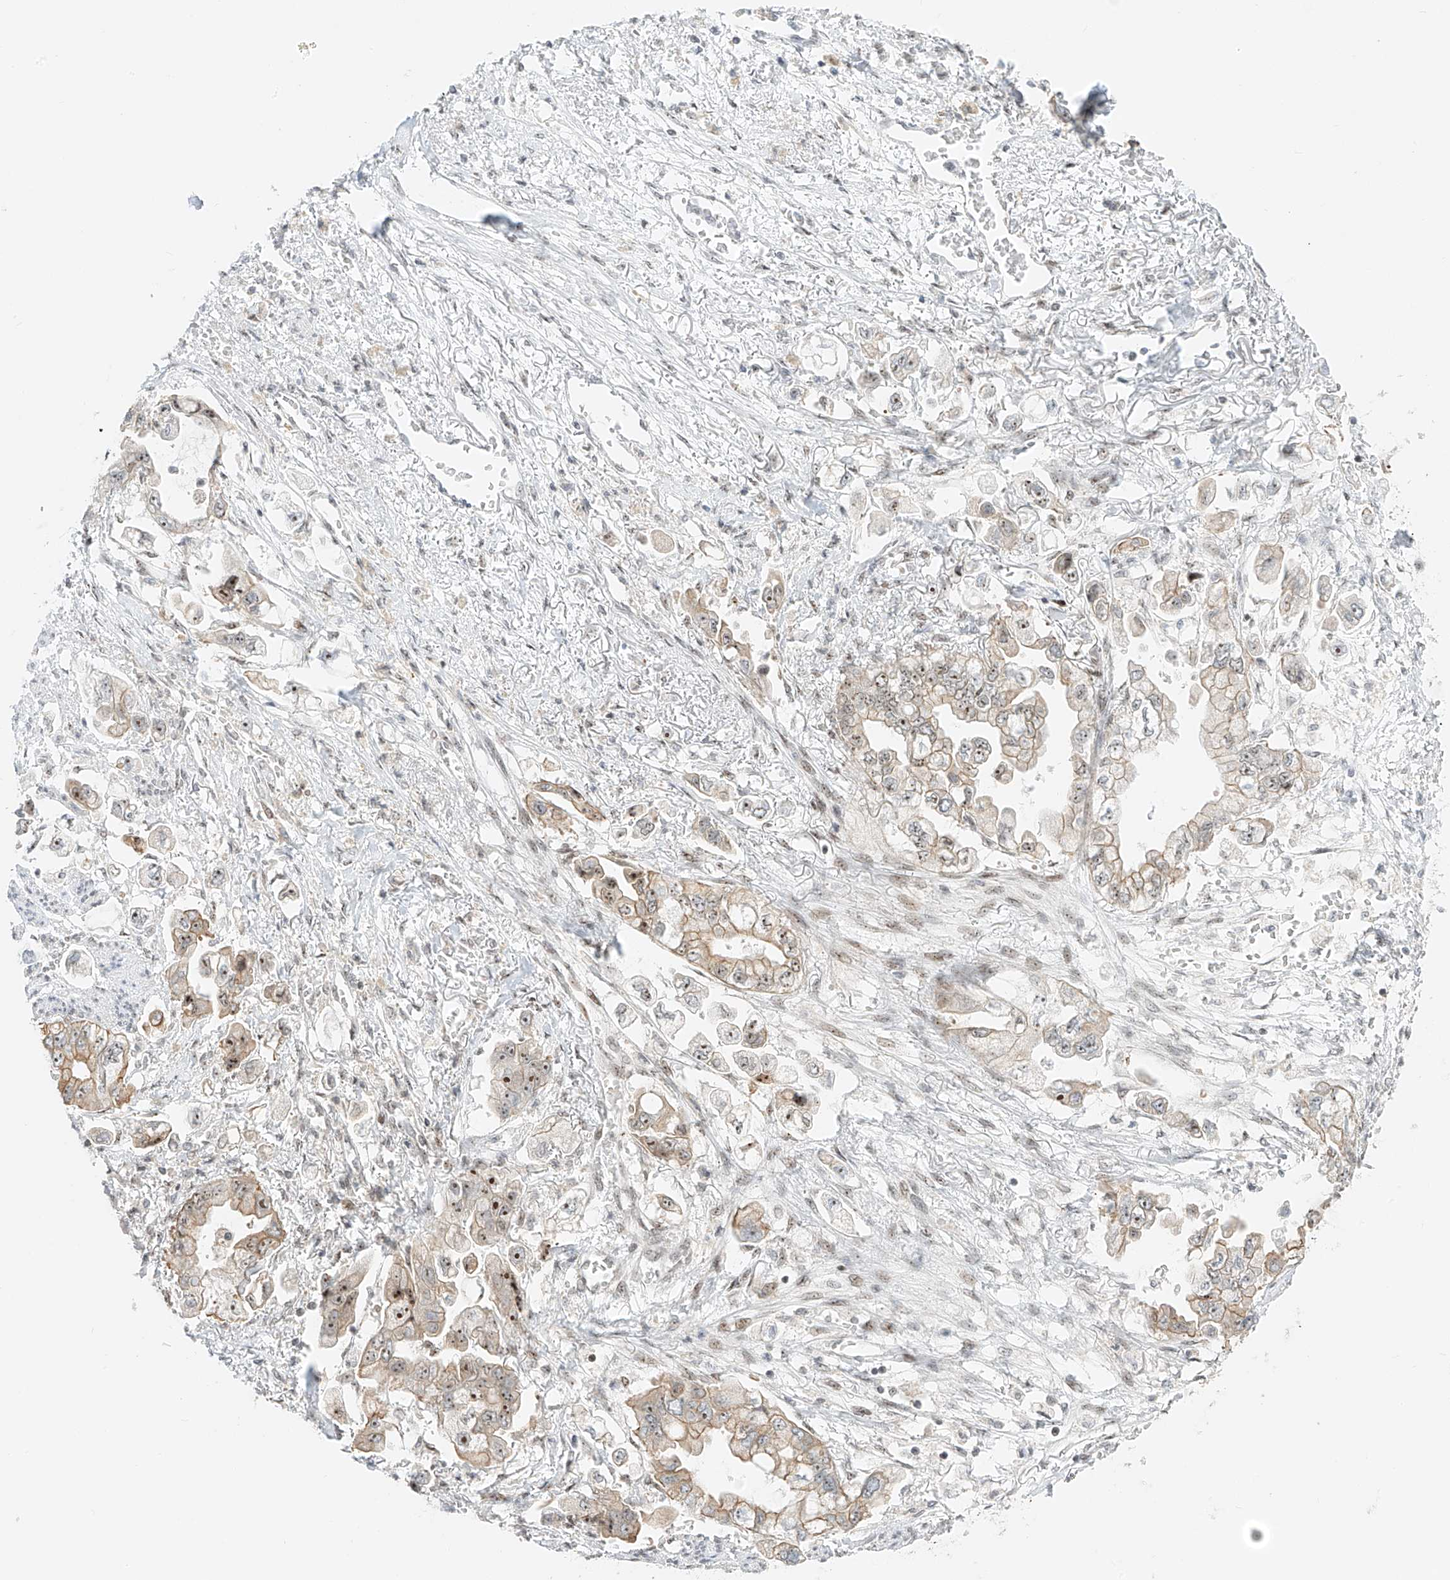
{"staining": {"intensity": "moderate", "quantity": "25%-75%", "location": "cytoplasmic/membranous,nuclear"}, "tissue": "stomach cancer", "cell_type": "Tumor cells", "image_type": "cancer", "snomed": [{"axis": "morphology", "description": "Adenocarcinoma, NOS"}, {"axis": "topography", "description": "Stomach"}], "caption": "Human stomach cancer stained with a brown dye demonstrates moderate cytoplasmic/membranous and nuclear positive positivity in about 25%-75% of tumor cells.", "gene": "ZNF512", "patient": {"sex": "male", "age": 62}}